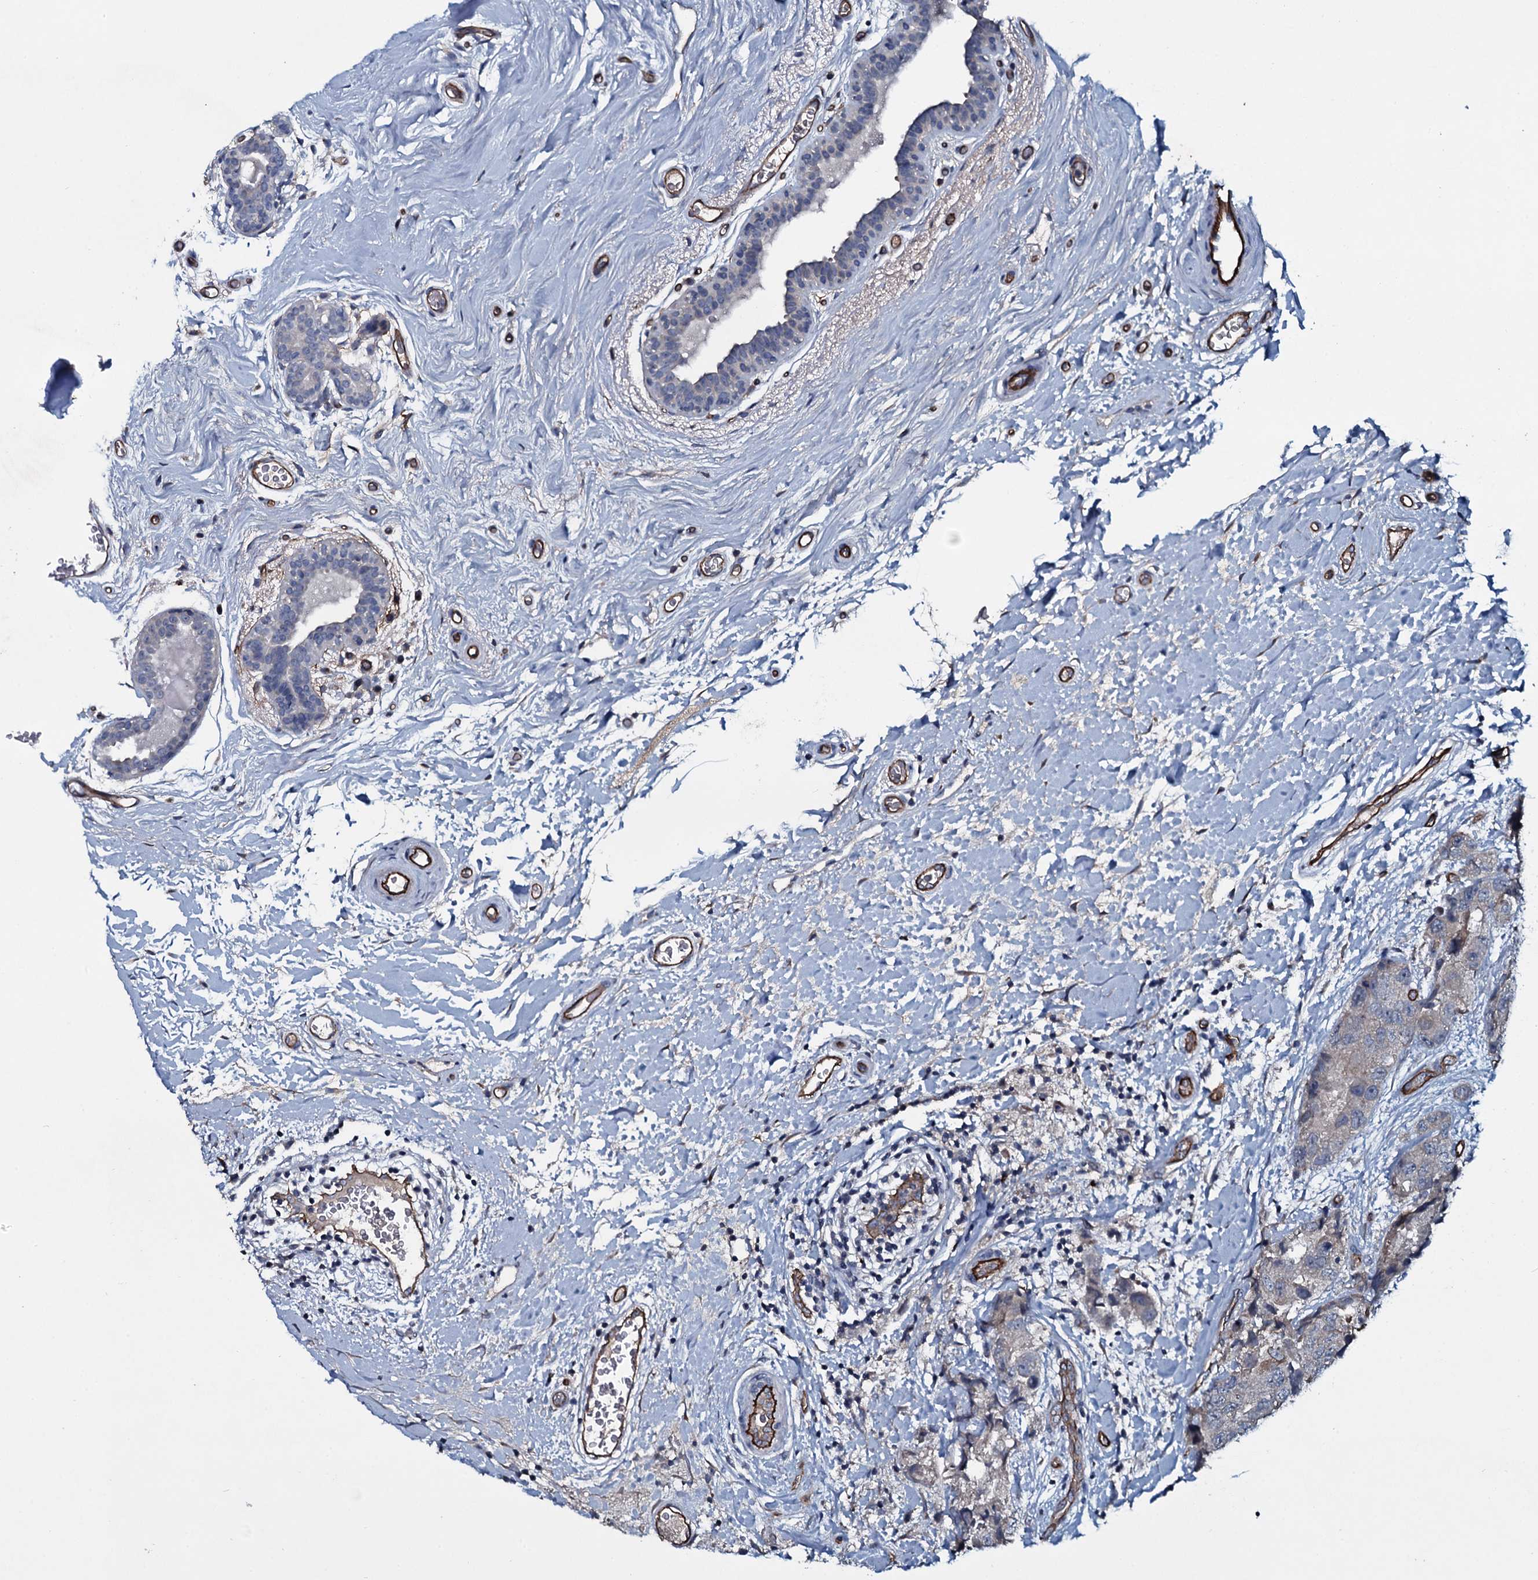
{"staining": {"intensity": "negative", "quantity": "none", "location": "none"}, "tissue": "breast cancer", "cell_type": "Tumor cells", "image_type": "cancer", "snomed": [{"axis": "morphology", "description": "Duct carcinoma"}, {"axis": "topography", "description": "Breast"}], "caption": "The histopathology image displays no staining of tumor cells in infiltrating ductal carcinoma (breast). (DAB (3,3'-diaminobenzidine) IHC with hematoxylin counter stain).", "gene": "CLEC14A", "patient": {"sex": "female", "age": 62}}